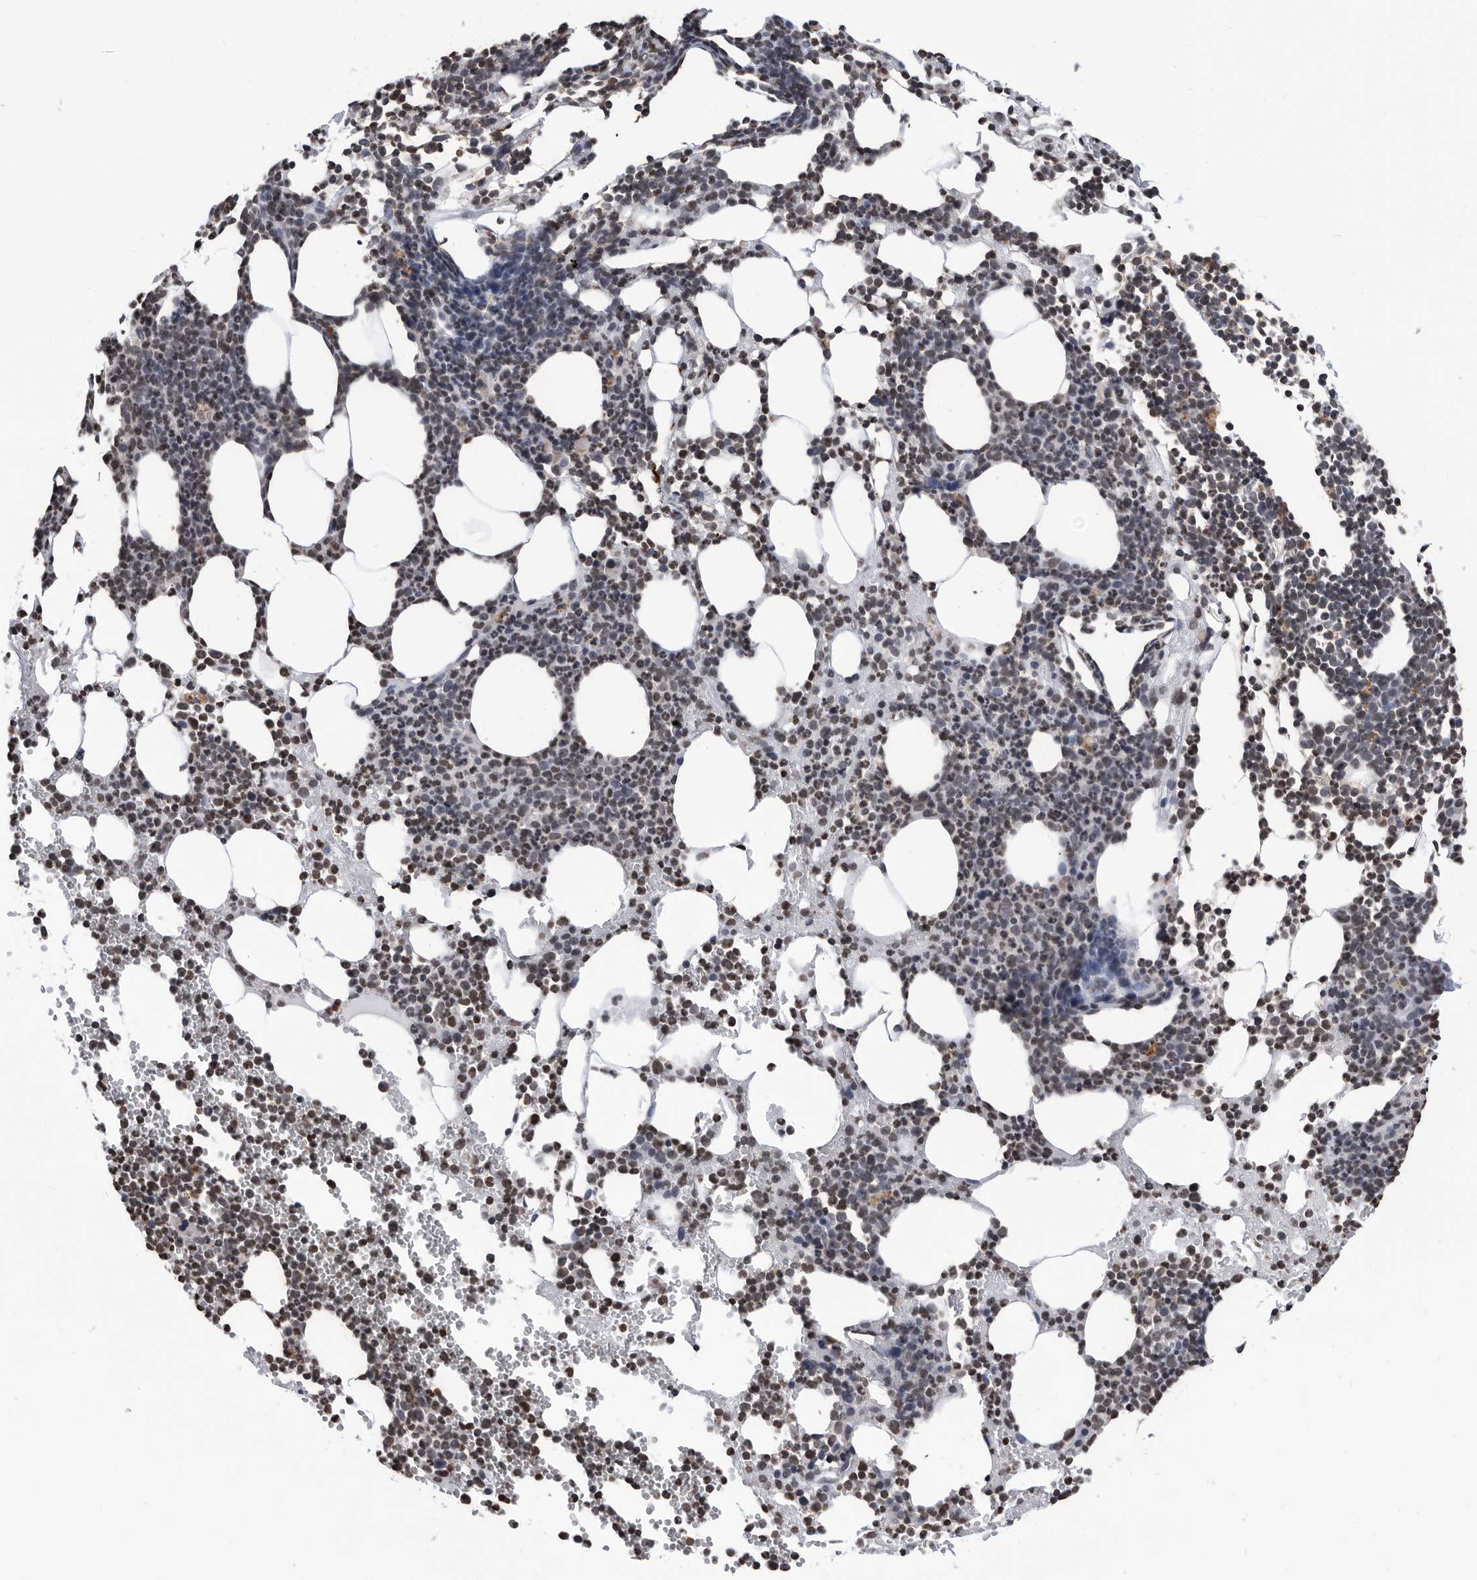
{"staining": {"intensity": "moderate", "quantity": "25%-75%", "location": "nuclear"}, "tissue": "bone marrow", "cell_type": "Hematopoietic cells", "image_type": "normal", "snomed": [{"axis": "morphology", "description": "Normal tissue, NOS"}, {"axis": "topography", "description": "Bone marrow"}], "caption": "An immunohistochemistry (IHC) photomicrograph of benign tissue is shown. Protein staining in brown labels moderate nuclear positivity in bone marrow within hematopoietic cells. The staining is performed using DAB brown chromogen to label protein expression. The nuclei are counter-stained blue using hematoxylin.", "gene": "TSTD1", "patient": {"sex": "female", "age": 67}}